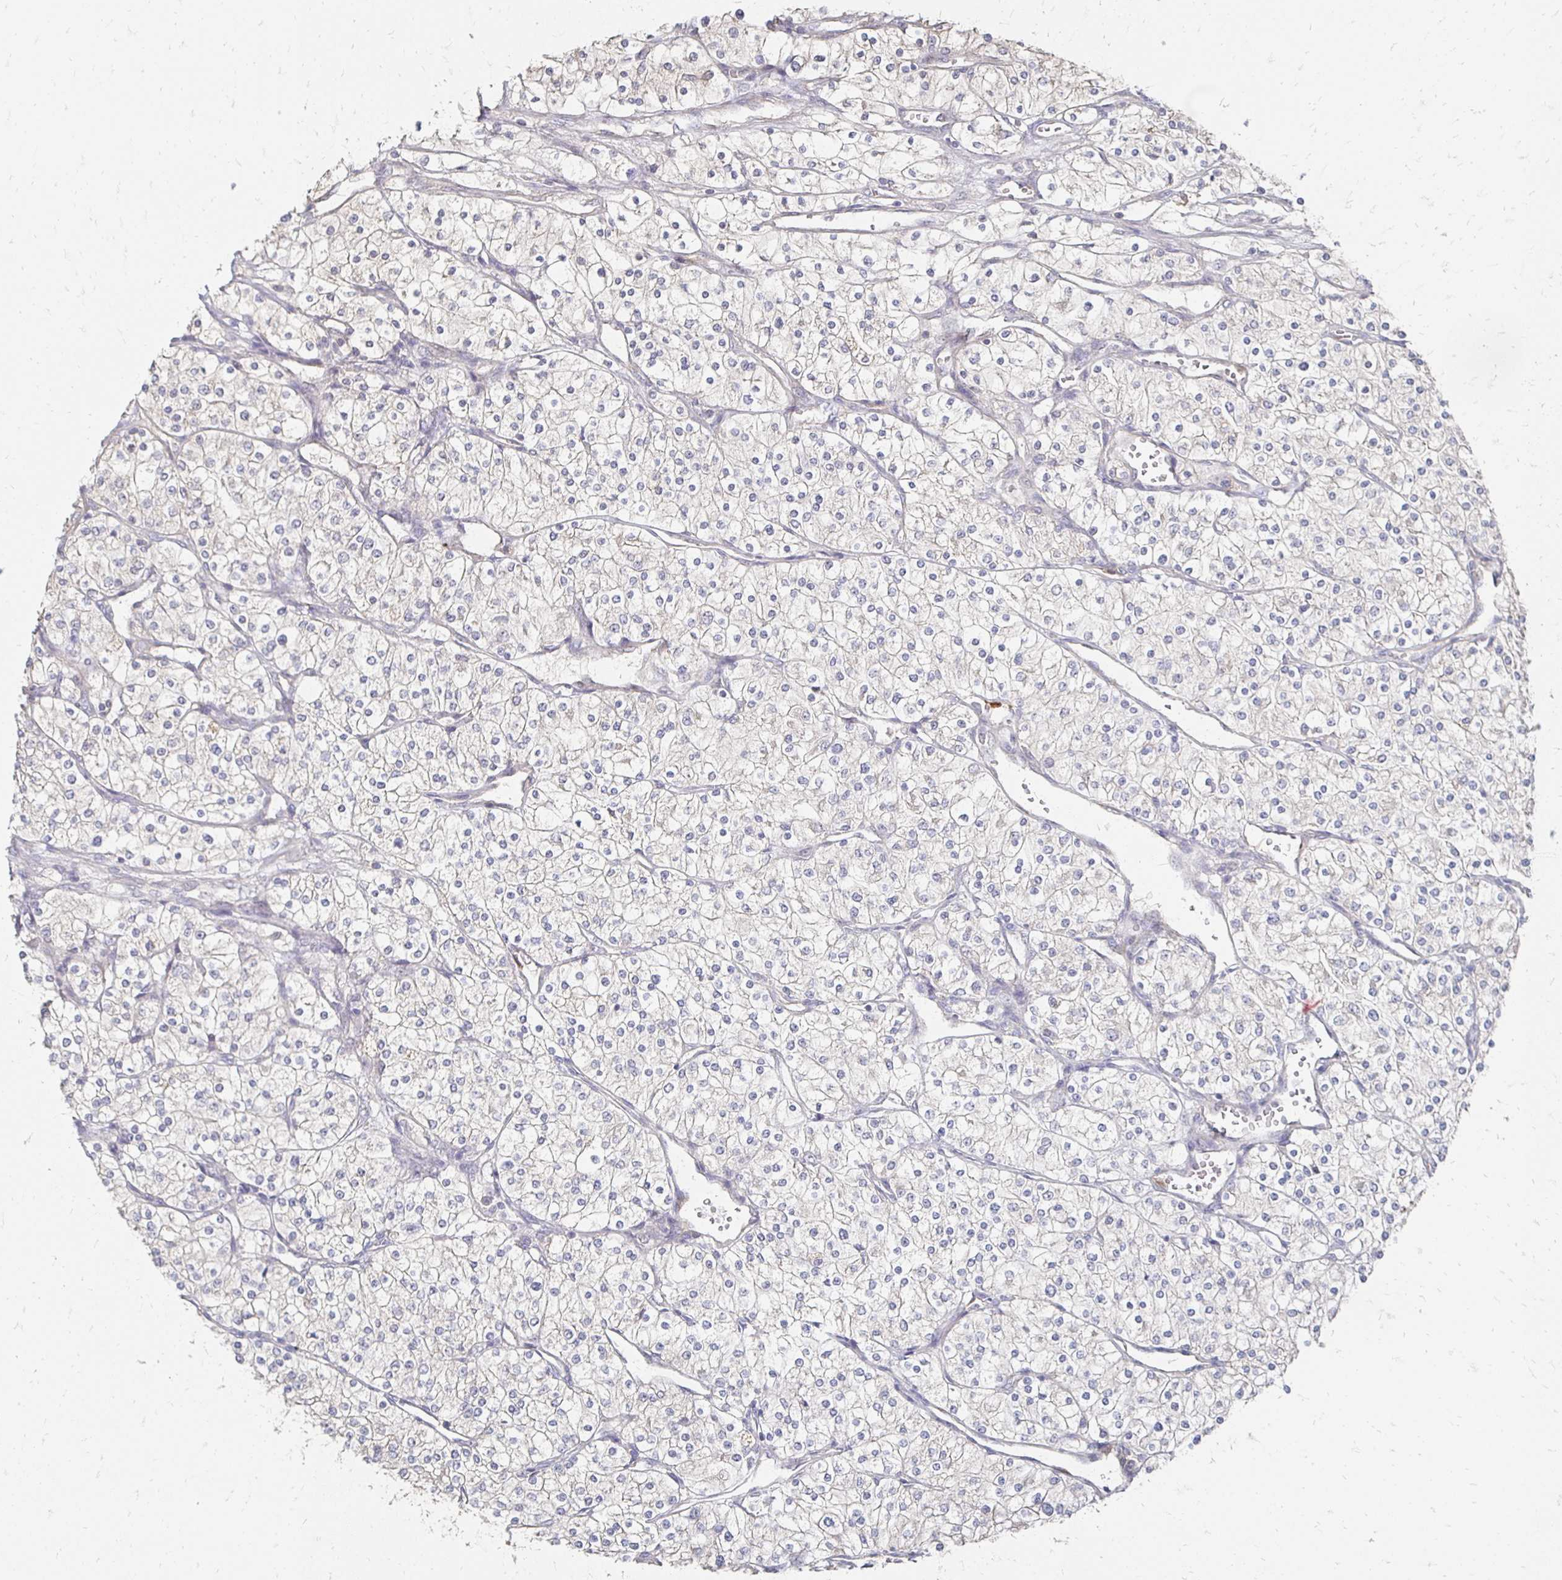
{"staining": {"intensity": "negative", "quantity": "none", "location": "none"}, "tissue": "renal cancer", "cell_type": "Tumor cells", "image_type": "cancer", "snomed": [{"axis": "morphology", "description": "Adenocarcinoma, NOS"}, {"axis": "topography", "description": "Kidney"}], "caption": "Tumor cells are negative for protein expression in human renal adenocarcinoma. The staining is performed using DAB (3,3'-diaminobenzidine) brown chromogen with nuclei counter-stained in using hematoxylin.", "gene": "ZNF727", "patient": {"sex": "male", "age": 80}}